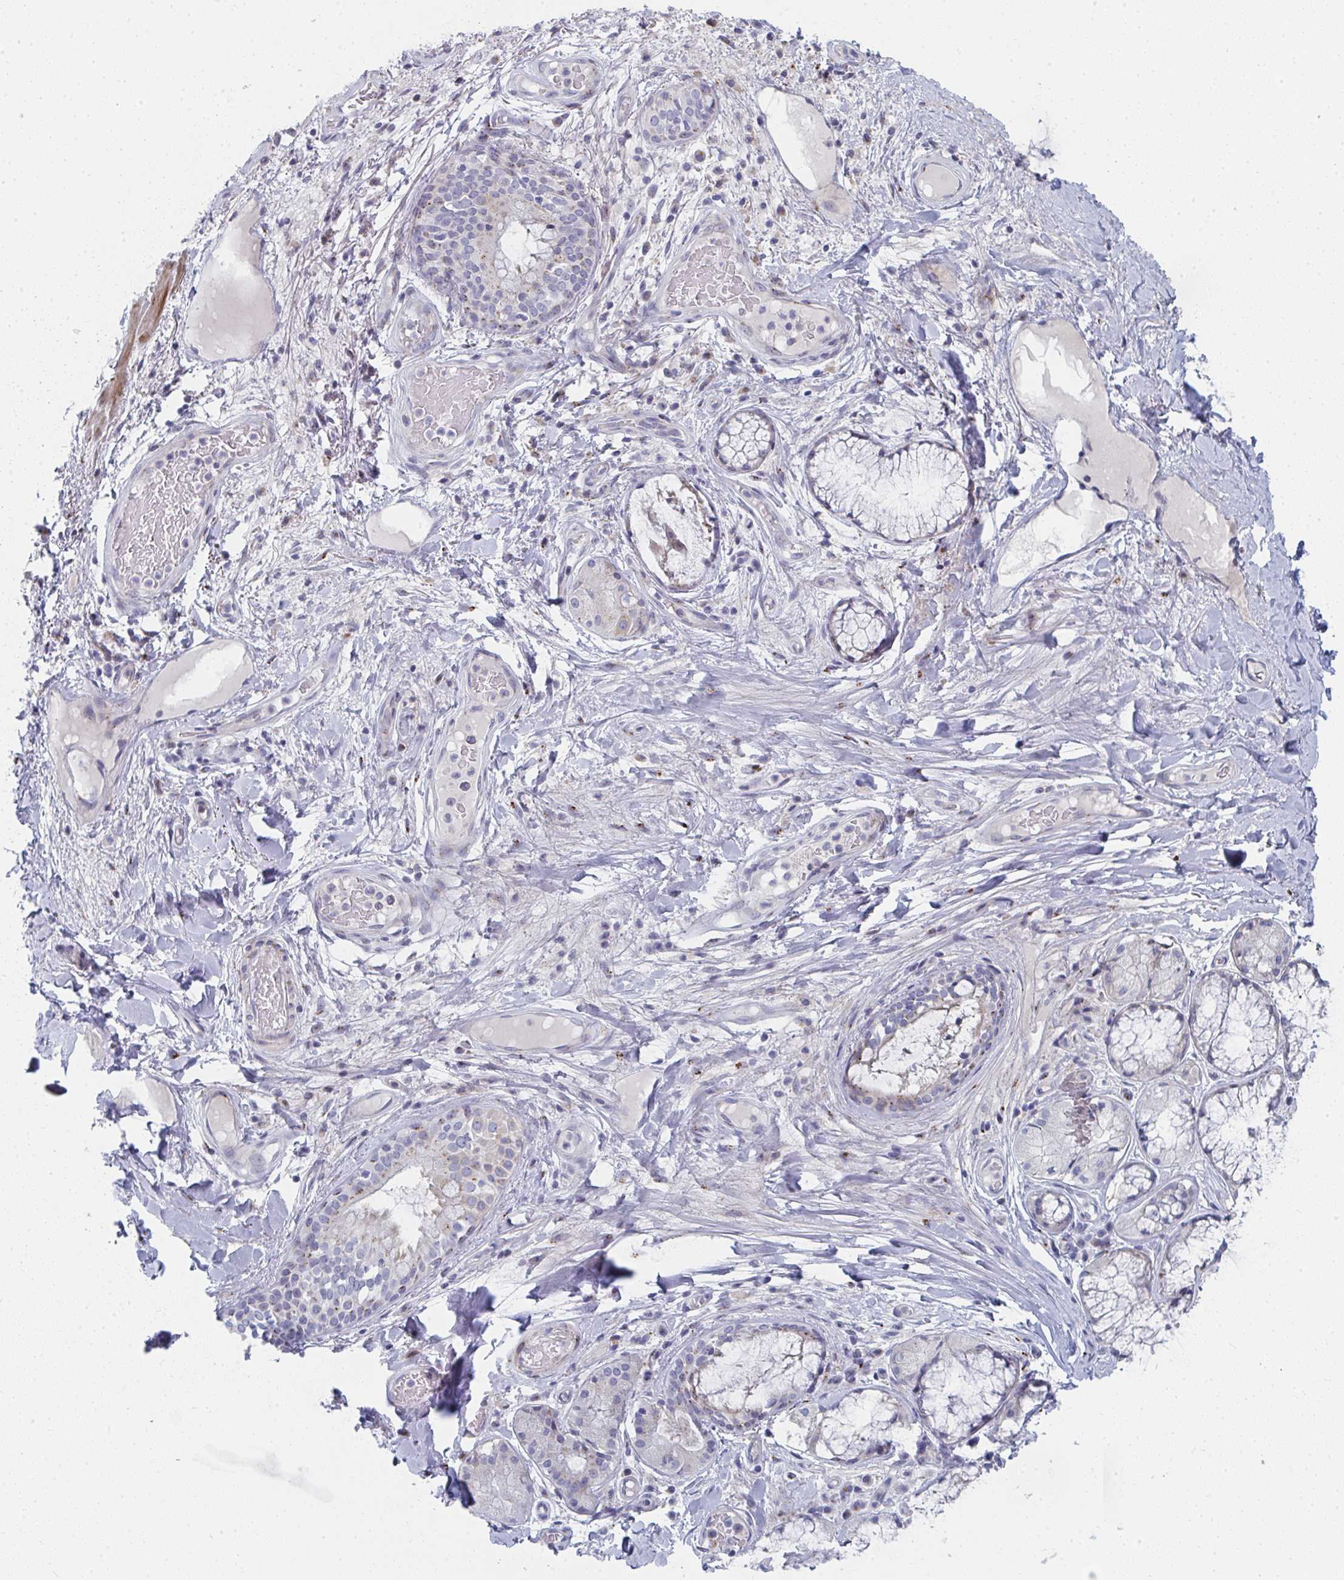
{"staining": {"intensity": "negative", "quantity": "none", "location": "none"}, "tissue": "adipose tissue", "cell_type": "Adipocytes", "image_type": "normal", "snomed": [{"axis": "morphology", "description": "Normal tissue, NOS"}, {"axis": "topography", "description": "Cartilage tissue"}, {"axis": "topography", "description": "Bronchus"}], "caption": "The histopathology image exhibits no significant staining in adipocytes of adipose tissue.", "gene": "PSMG1", "patient": {"sex": "male", "age": 64}}